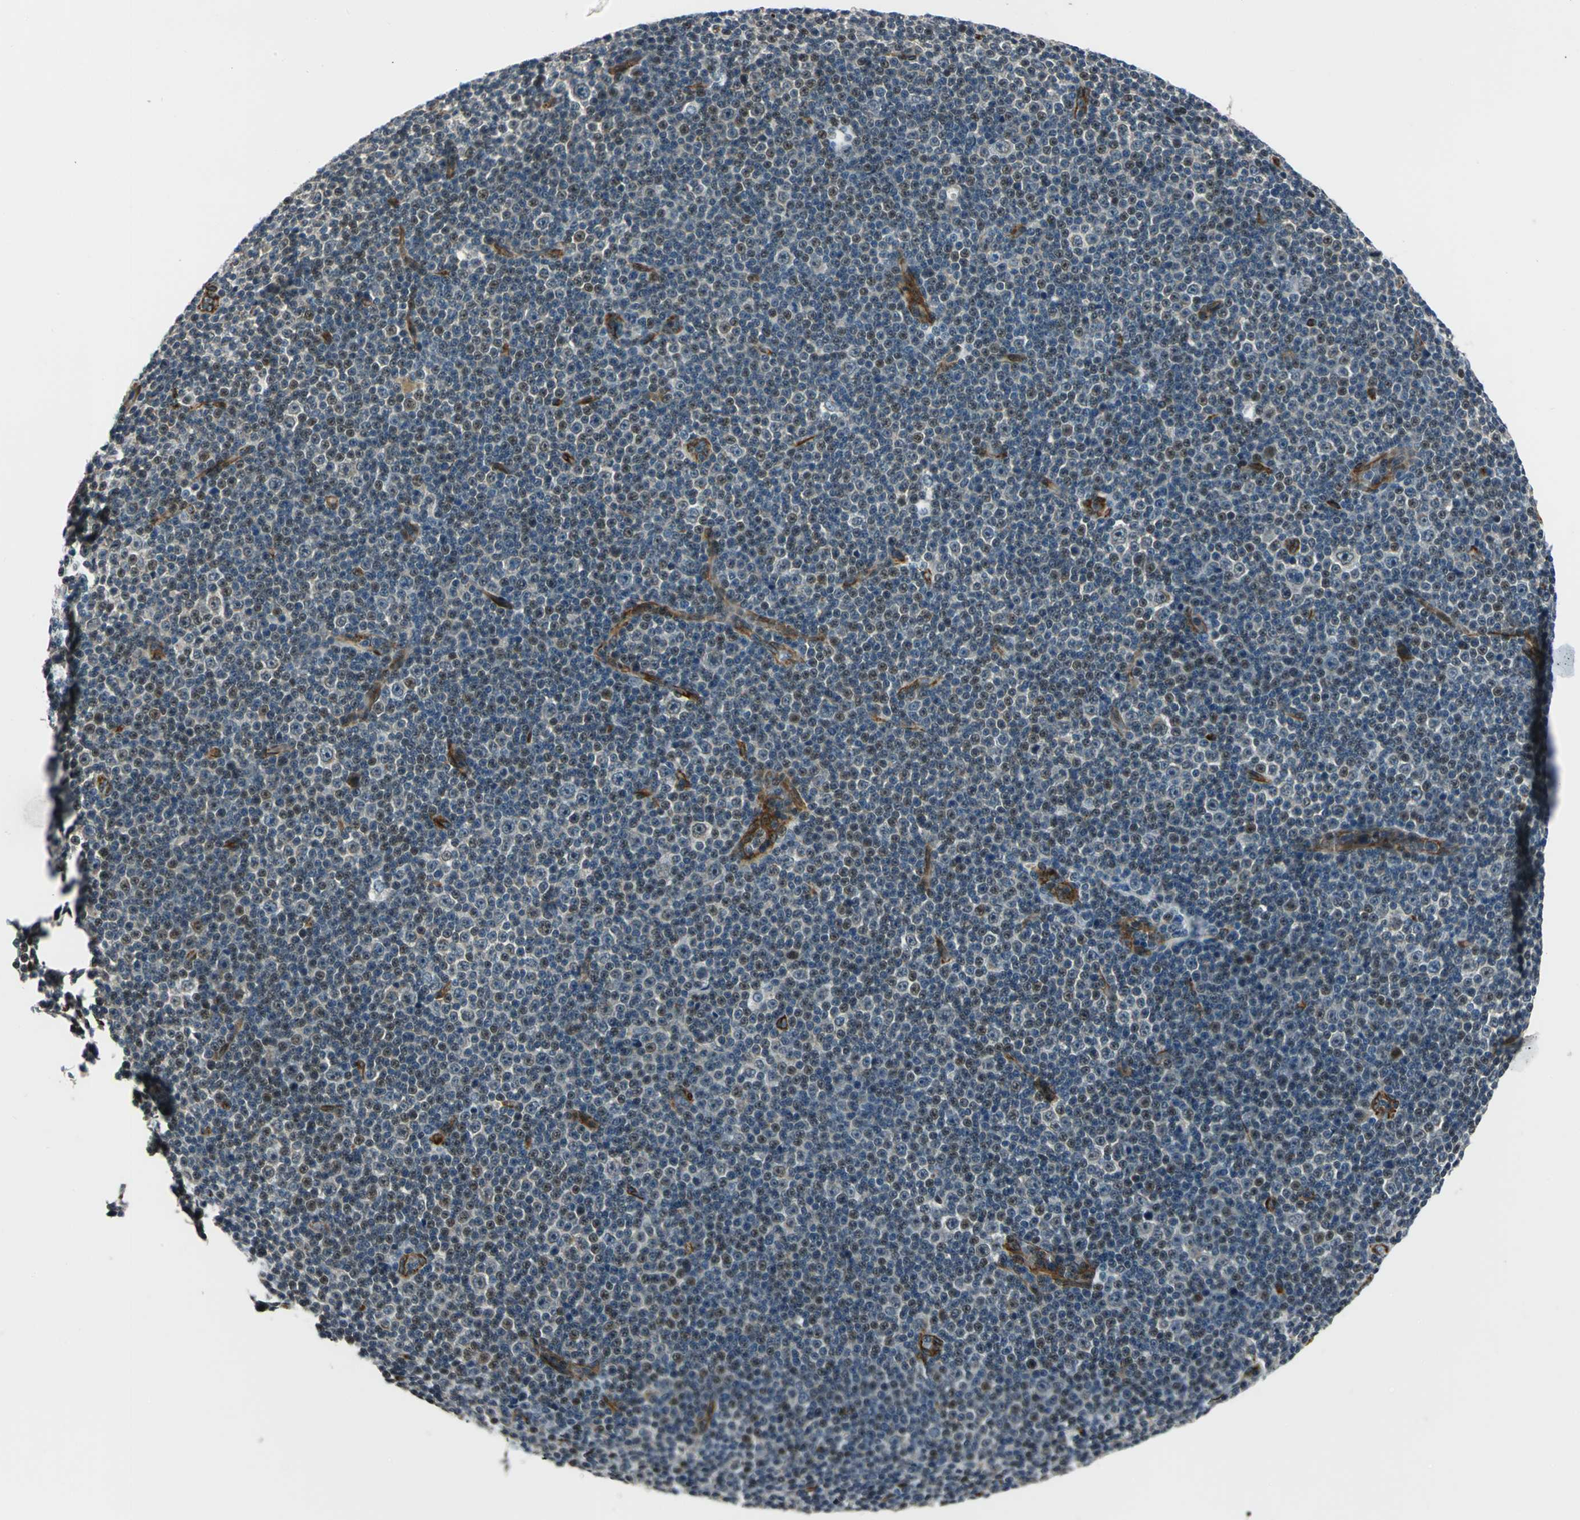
{"staining": {"intensity": "moderate", "quantity": "25%-75%", "location": "nuclear"}, "tissue": "lymphoma", "cell_type": "Tumor cells", "image_type": "cancer", "snomed": [{"axis": "morphology", "description": "Malignant lymphoma, non-Hodgkin's type, Low grade"}, {"axis": "topography", "description": "Lymph node"}], "caption": "Lymphoma stained with DAB immunohistochemistry reveals medium levels of moderate nuclear staining in about 25%-75% of tumor cells. (Brightfield microscopy of DAB IHC at high magnification).", "gene": "EXD2", "patient": {"sex": "female", "age": 67}}